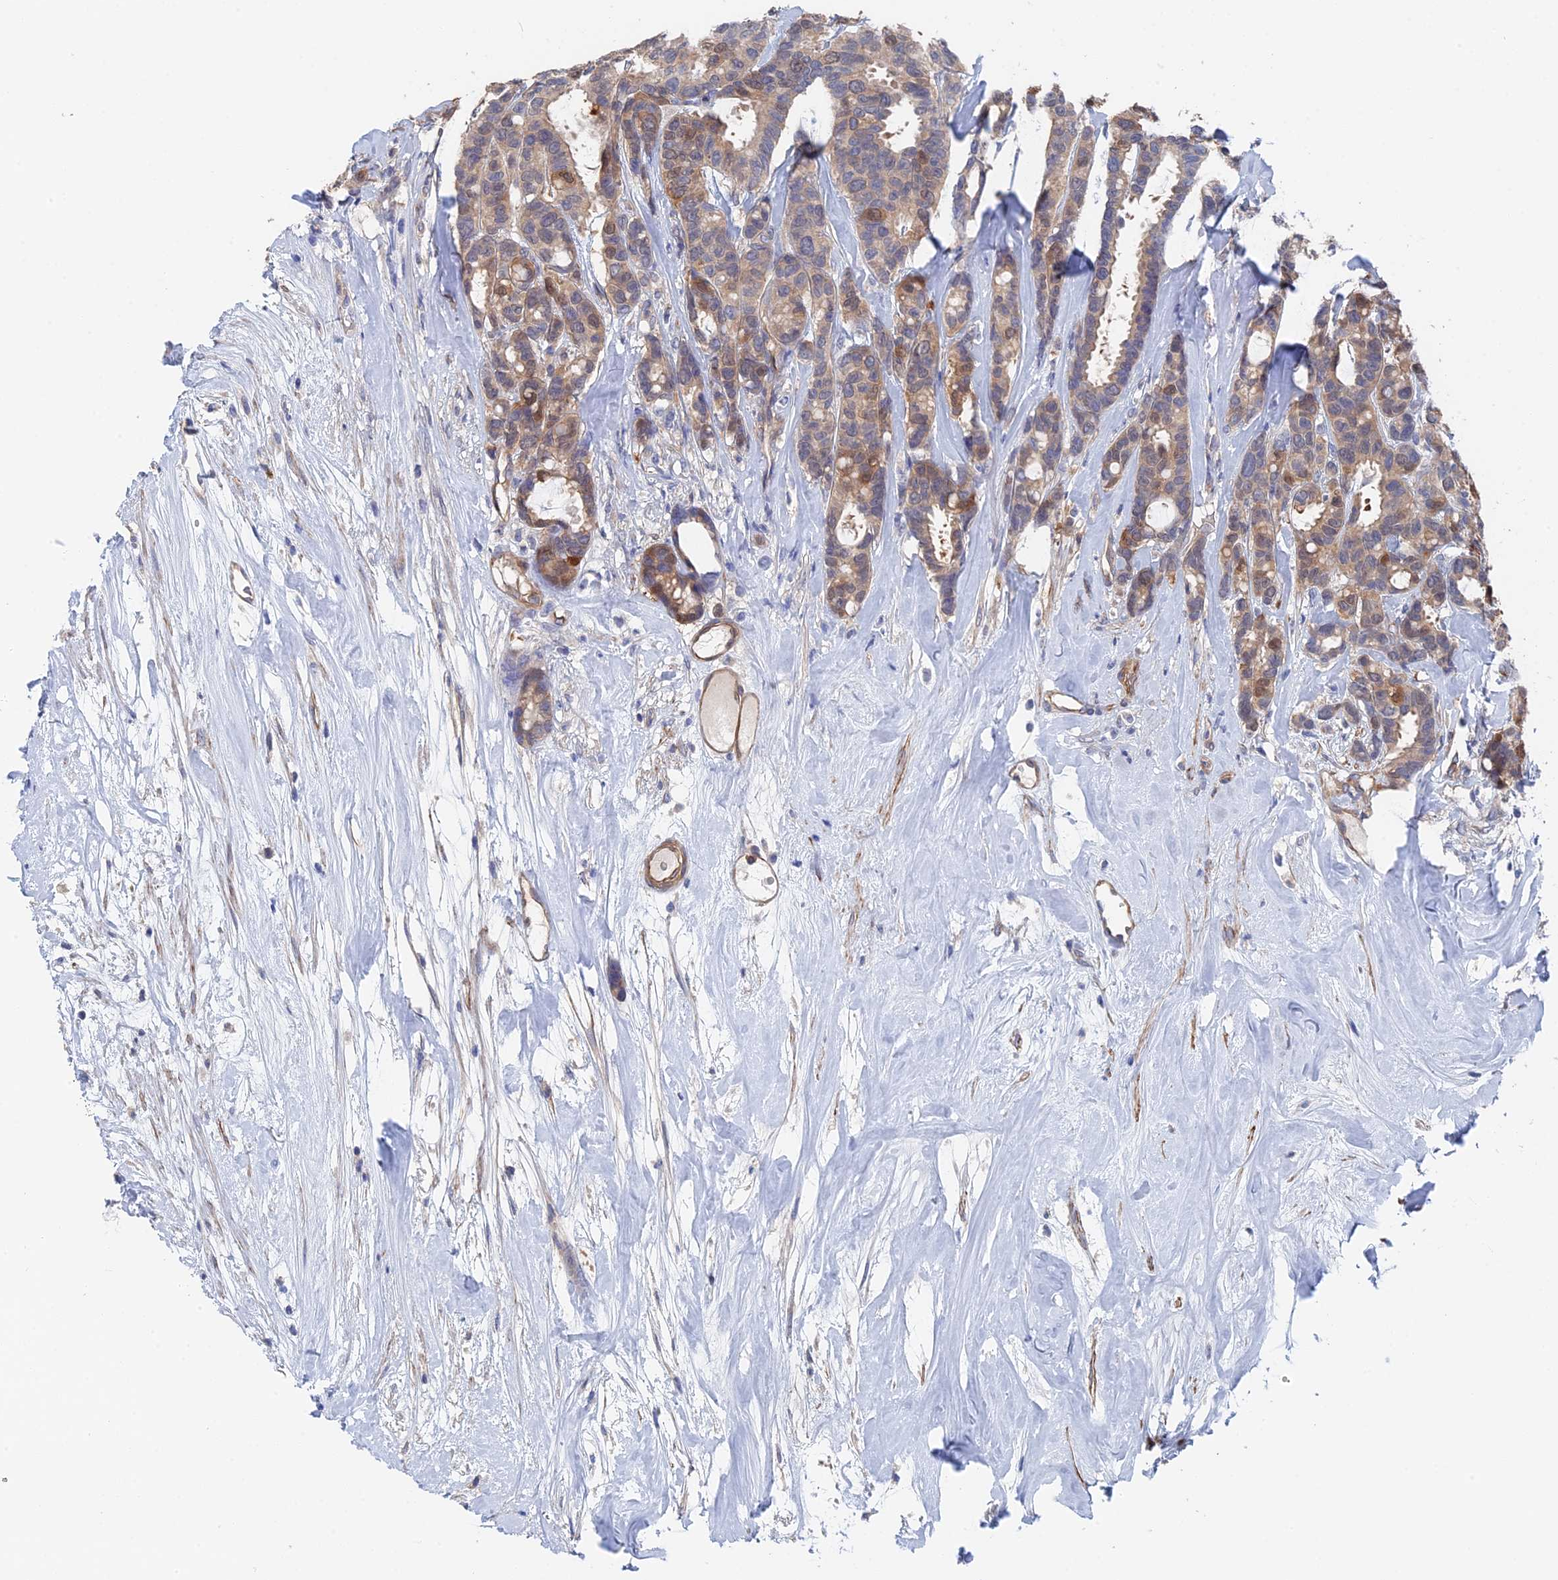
{"staining": {"intensity": "moderate", "quantity": "25%-75%", "location": "cytoplasmic/membranous"}, "tissue": "breast cancer", "cell_type": "Tumor cells", "image_type": "cancer", "snomed": [{"axis": "morphology", "description": "Duct carcinoma"}, {"axis": "topography", "description": "Breast"}], "caption": "Protein staining demonstrates moderate cytoplasmic/membranous staining in about 25%-75% of tumor cells in breast infiltrating ductal carcinoma. The protein of interest is stained brown, and the nuclei are stained in blue (DAB (3,3'-diaminobenzidine) IHC with brightfield microscopy, high magnification).", "gene": "MTHFSD", "patient": {"sex": "female", "age": 87}}